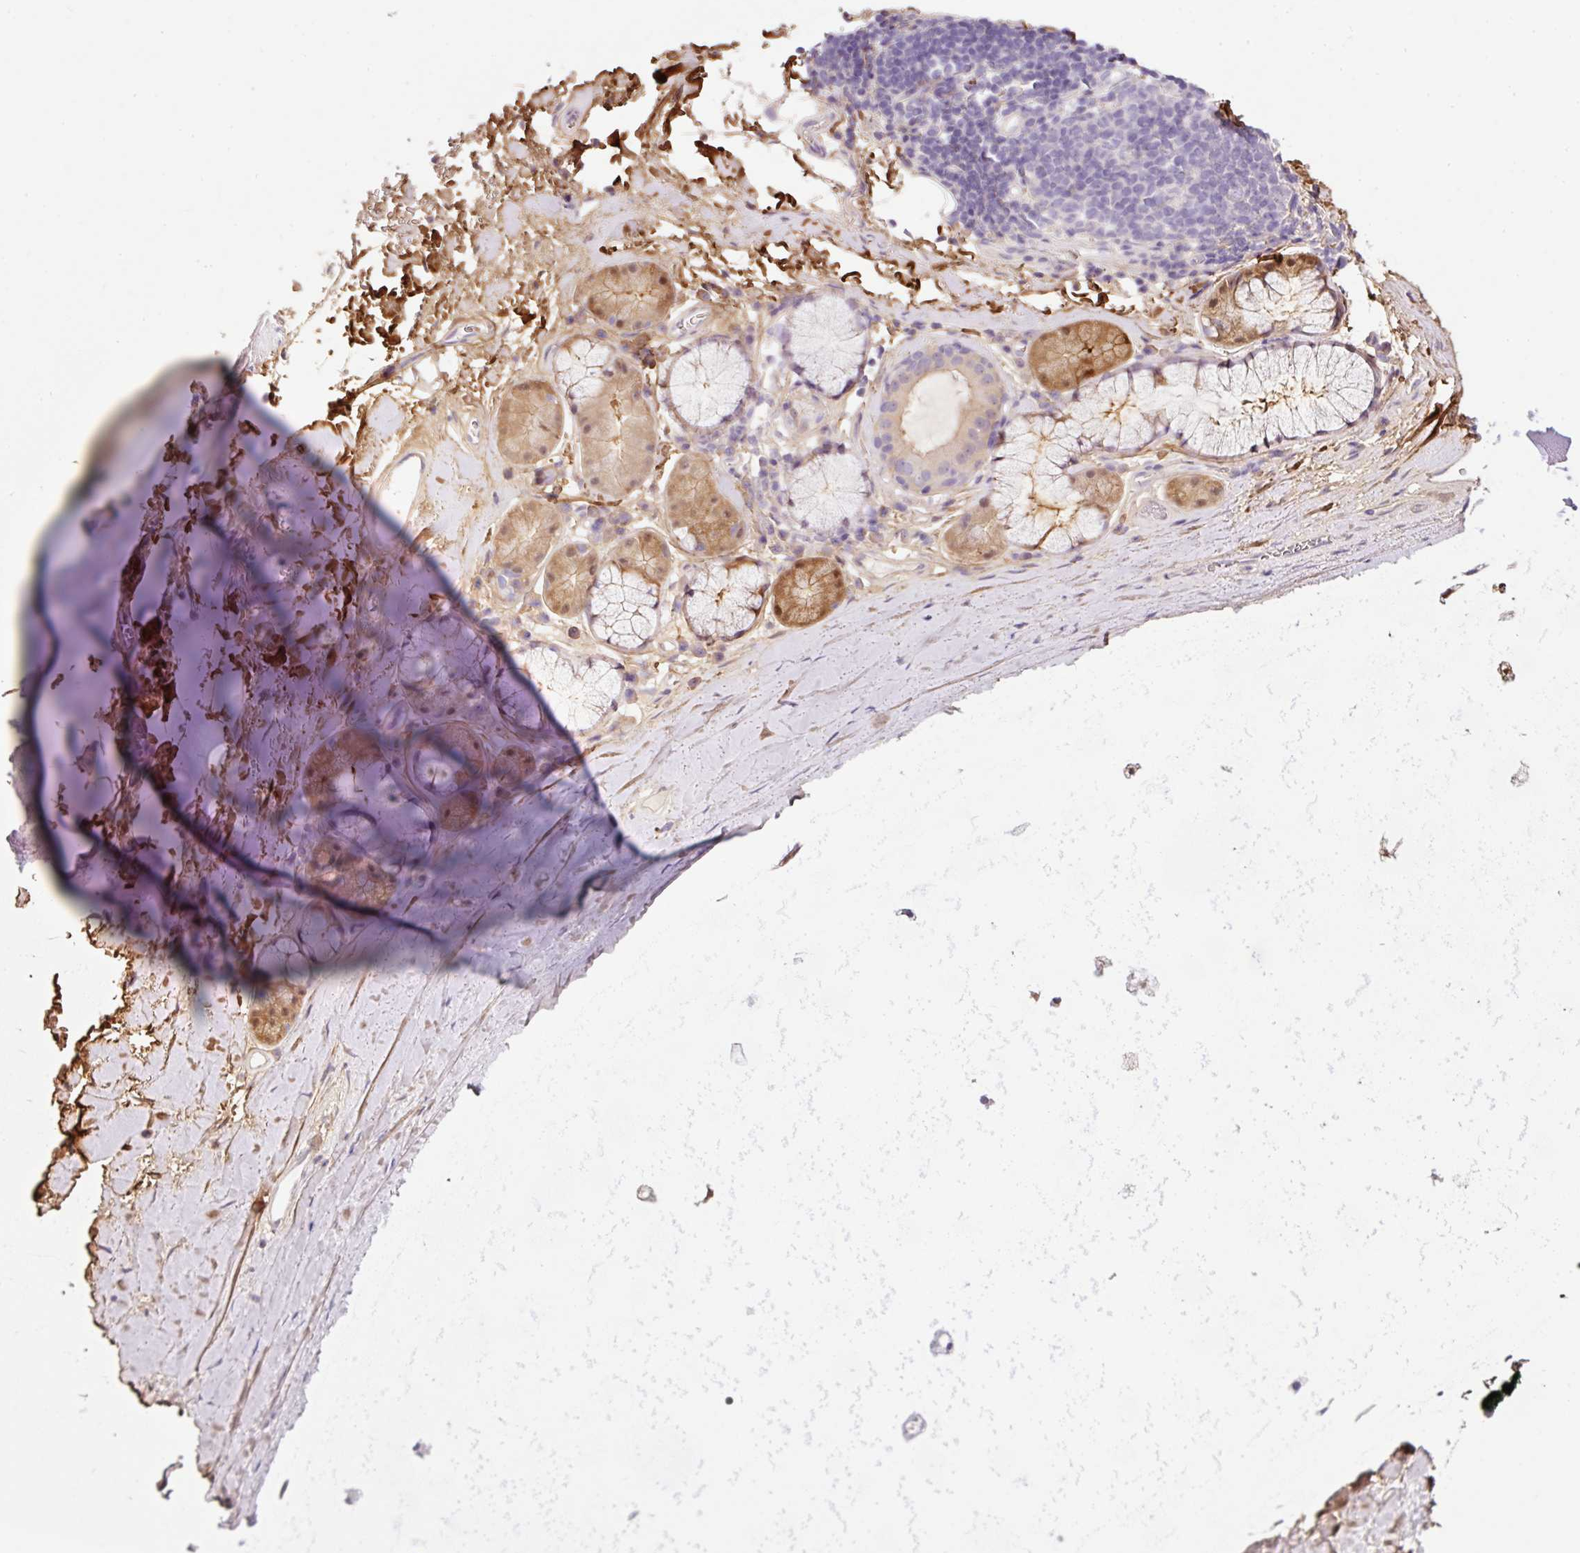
{"staining": {"intensity": "moderate", "quantity": "<25%", "location": "cytoplasmic/membranous"}, "tissue": "soft tissue", "cell_type": "Chondrocytes", "image_type": "normal", "snomed": [{"axis": "morphology", "description": "Normal tissue, NOS"}, {"axis": "topography", "description": "Cartilage tissue"}, {"axis": "topography", "description": "Bronchus"}], "caption": "Immunohistochemical staining of unremarkable soft tissue shows <25% levels of moderate cytoplasmic/membranous protein expression in approximately <25% of chondrocytes.", "gene": "SOS2", "patient": {"sex": "male", "age": 58}}